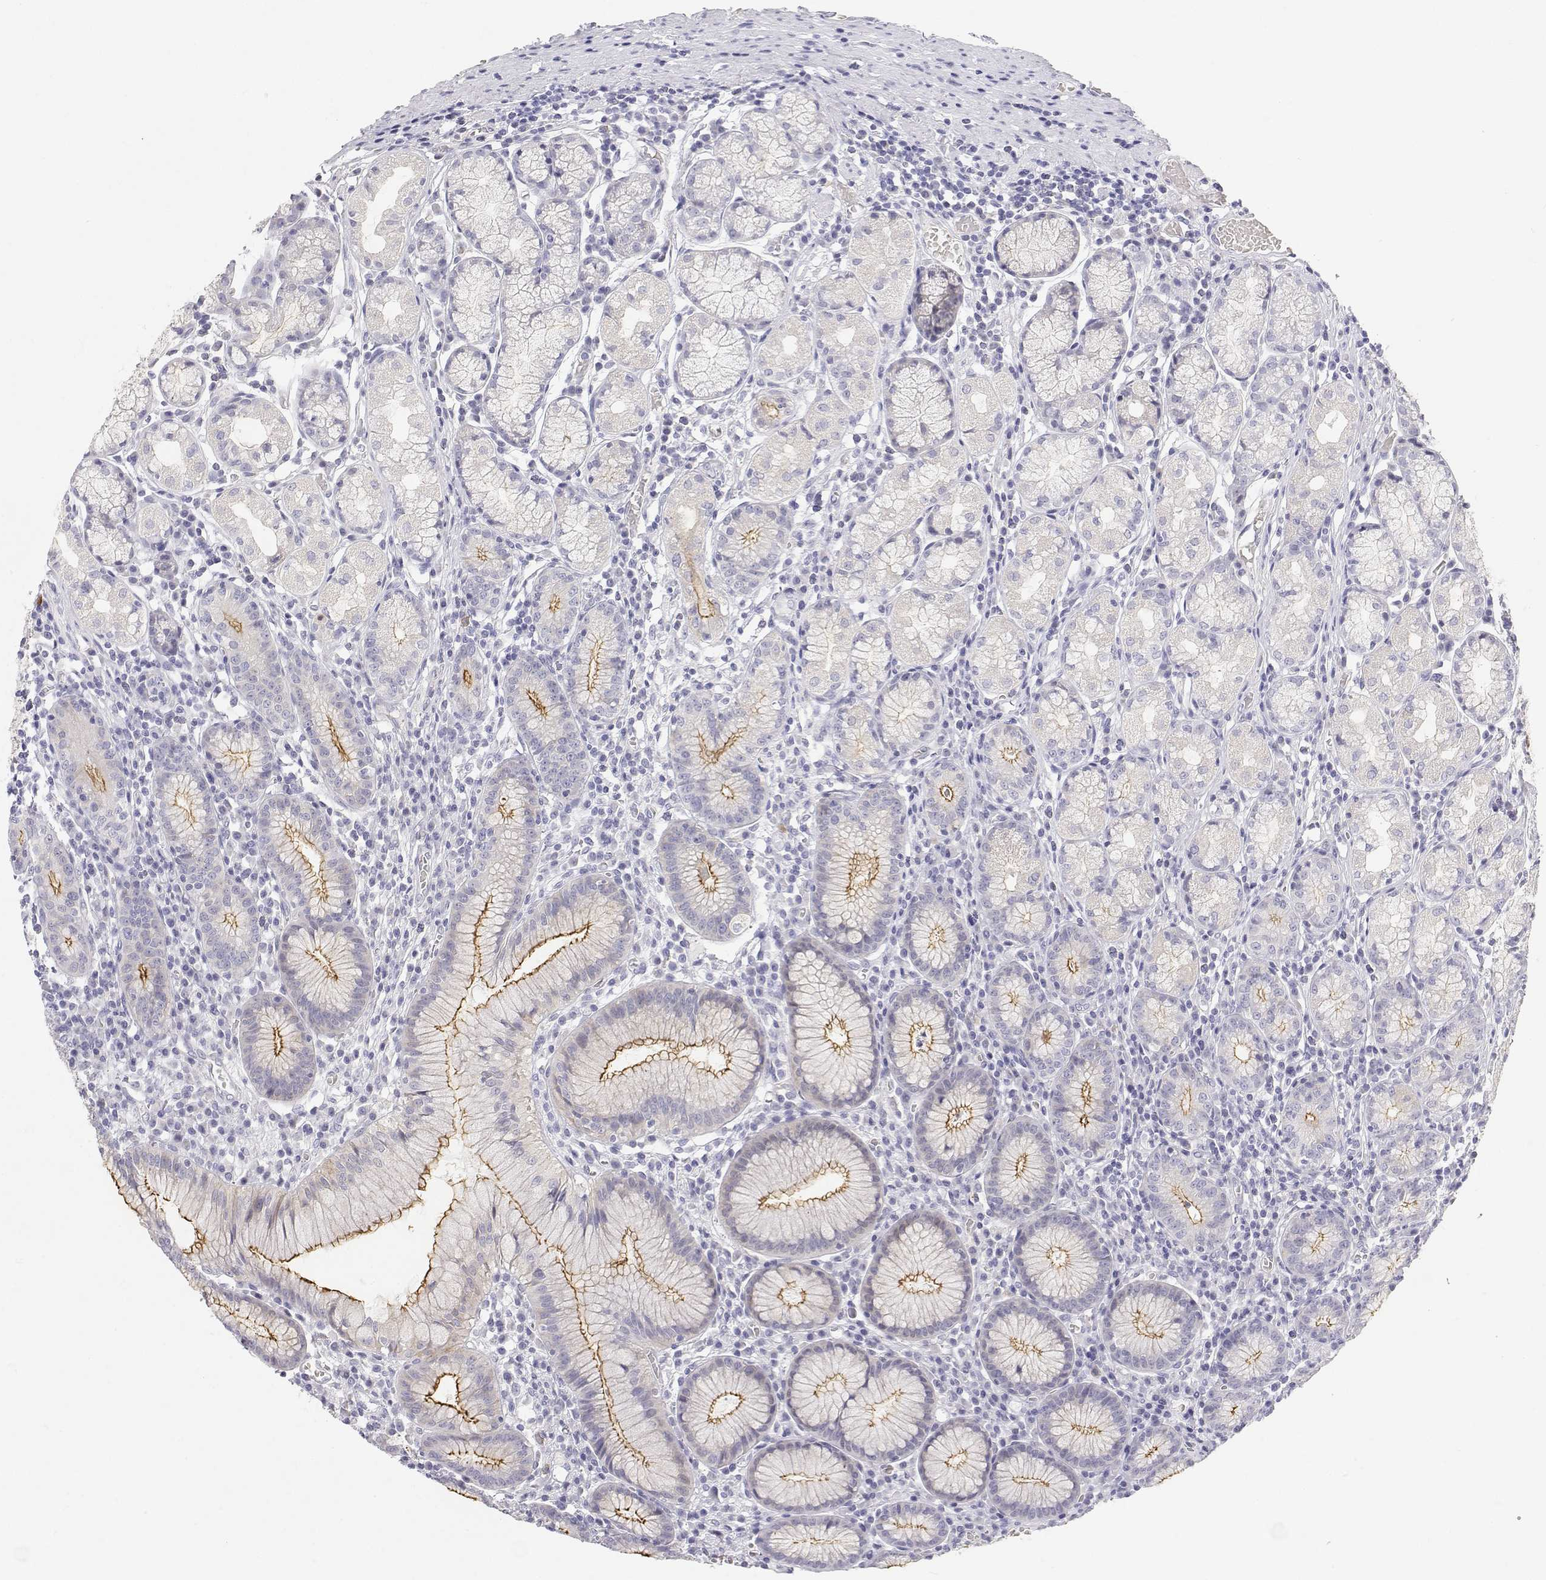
{"staining": {"intensity": "moderate", "quantity": "<25%", "location": "cytoplasmic/membranous"}, "tissue": "stomach", "cell_type": "Glandular cells", "image_type": "normal", "snomed": [{"axis": "morphology", "description": "Normal tissue, NOS"}, {"axis": "topography", "description": "Stomach"}], "caption": "Benign stomach was stained to show a protein in brown. There is low levels of moderate cytoplasmic/membranous expression in approximately <25% of glandular cells.", "gene": "MISP", "patient": {"sex": "male", "age": 55}}